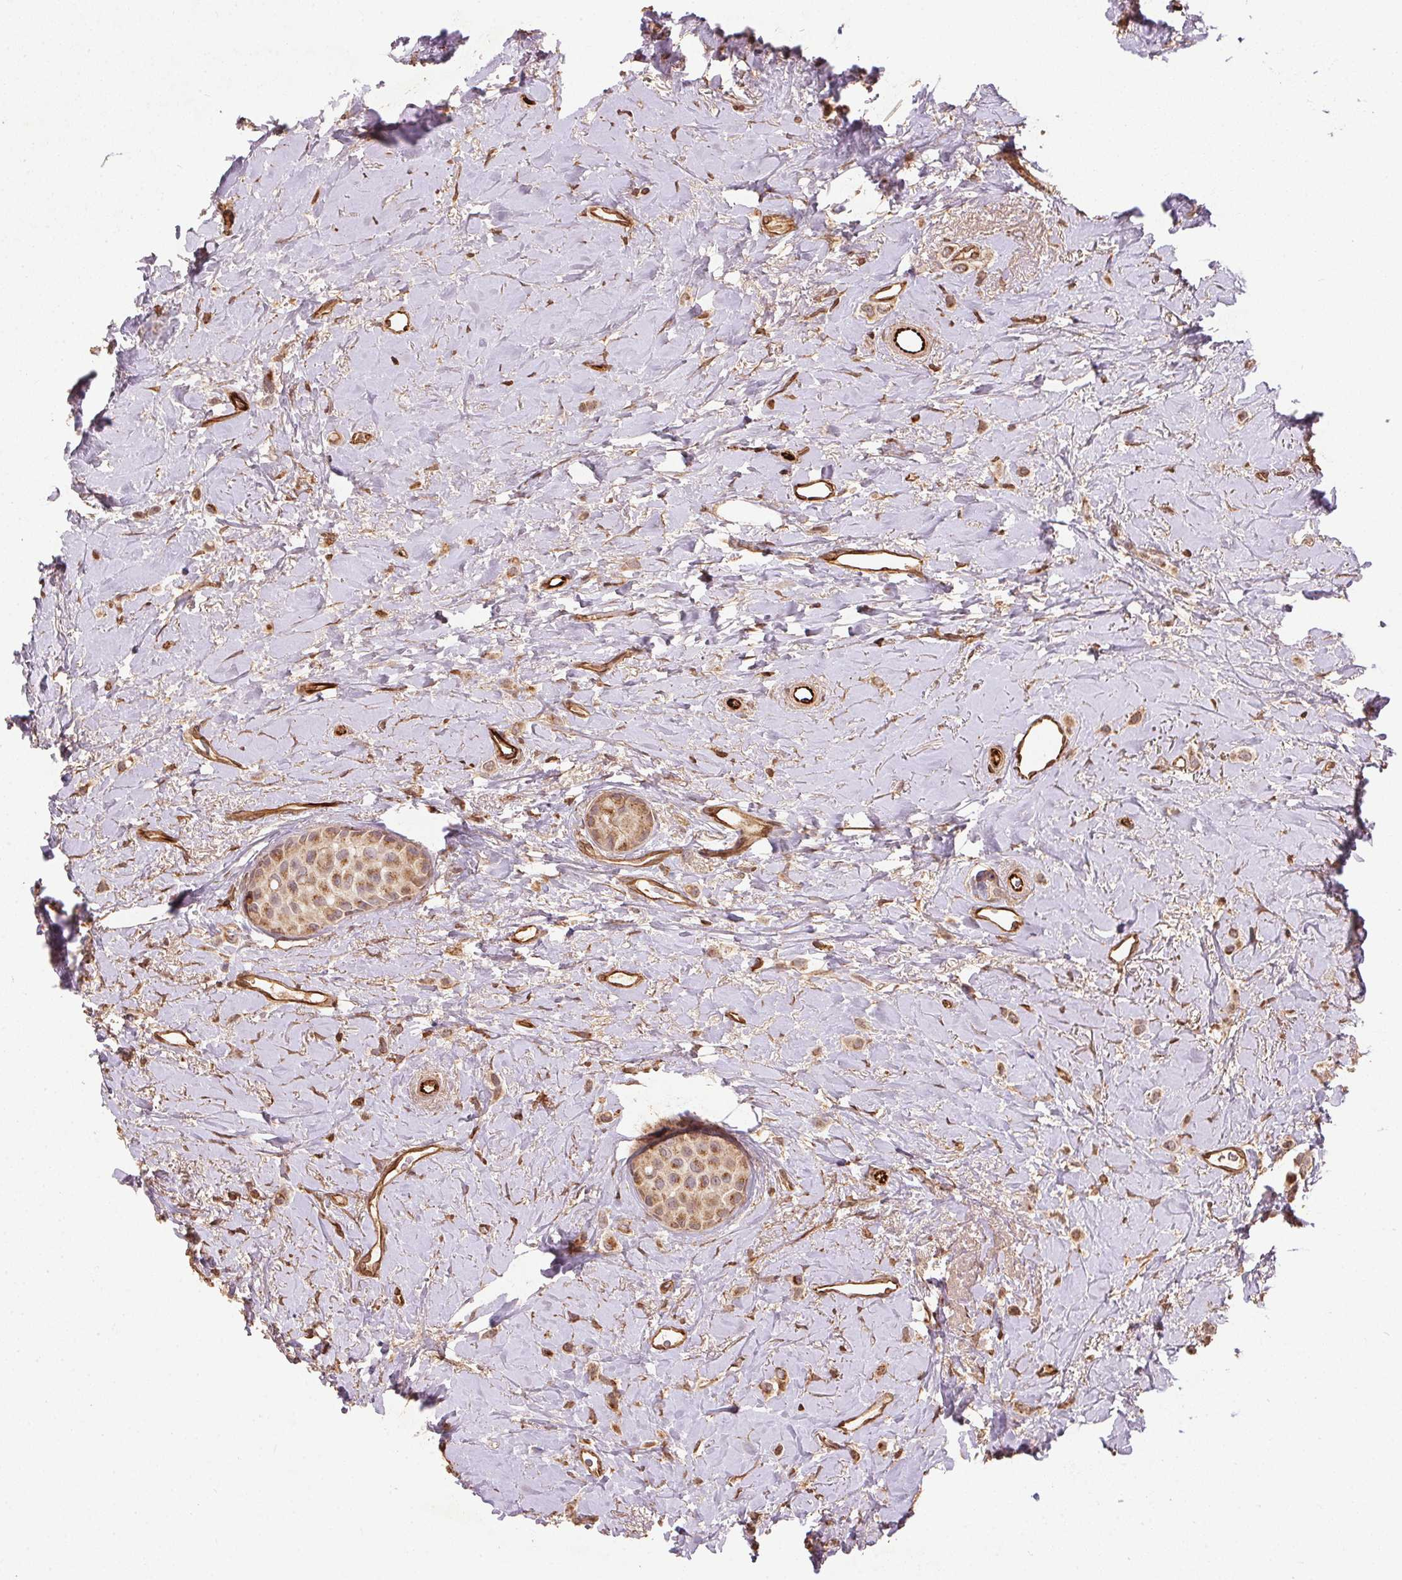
{"staining": {"intensity": "moderate", "quantity": ">75%", "location": "cytoplasmic/membranous"}, "tissue": "breast cancer", "cell_type": "Tumor cells", "image_type": "cancer", "snomed": [{"axis": "morphology", "description": "Lobular carcinoma"}, {"axis": "topography", "description": "Breast"}], "caption": "Immunohistochemical staining of breast cancer demonstrates moderate cytoplasmic/membranous protein staining in about >75% of tumor cells.", "gene": "SPRED2", "patient": {"sex": "female", "age": 66}}